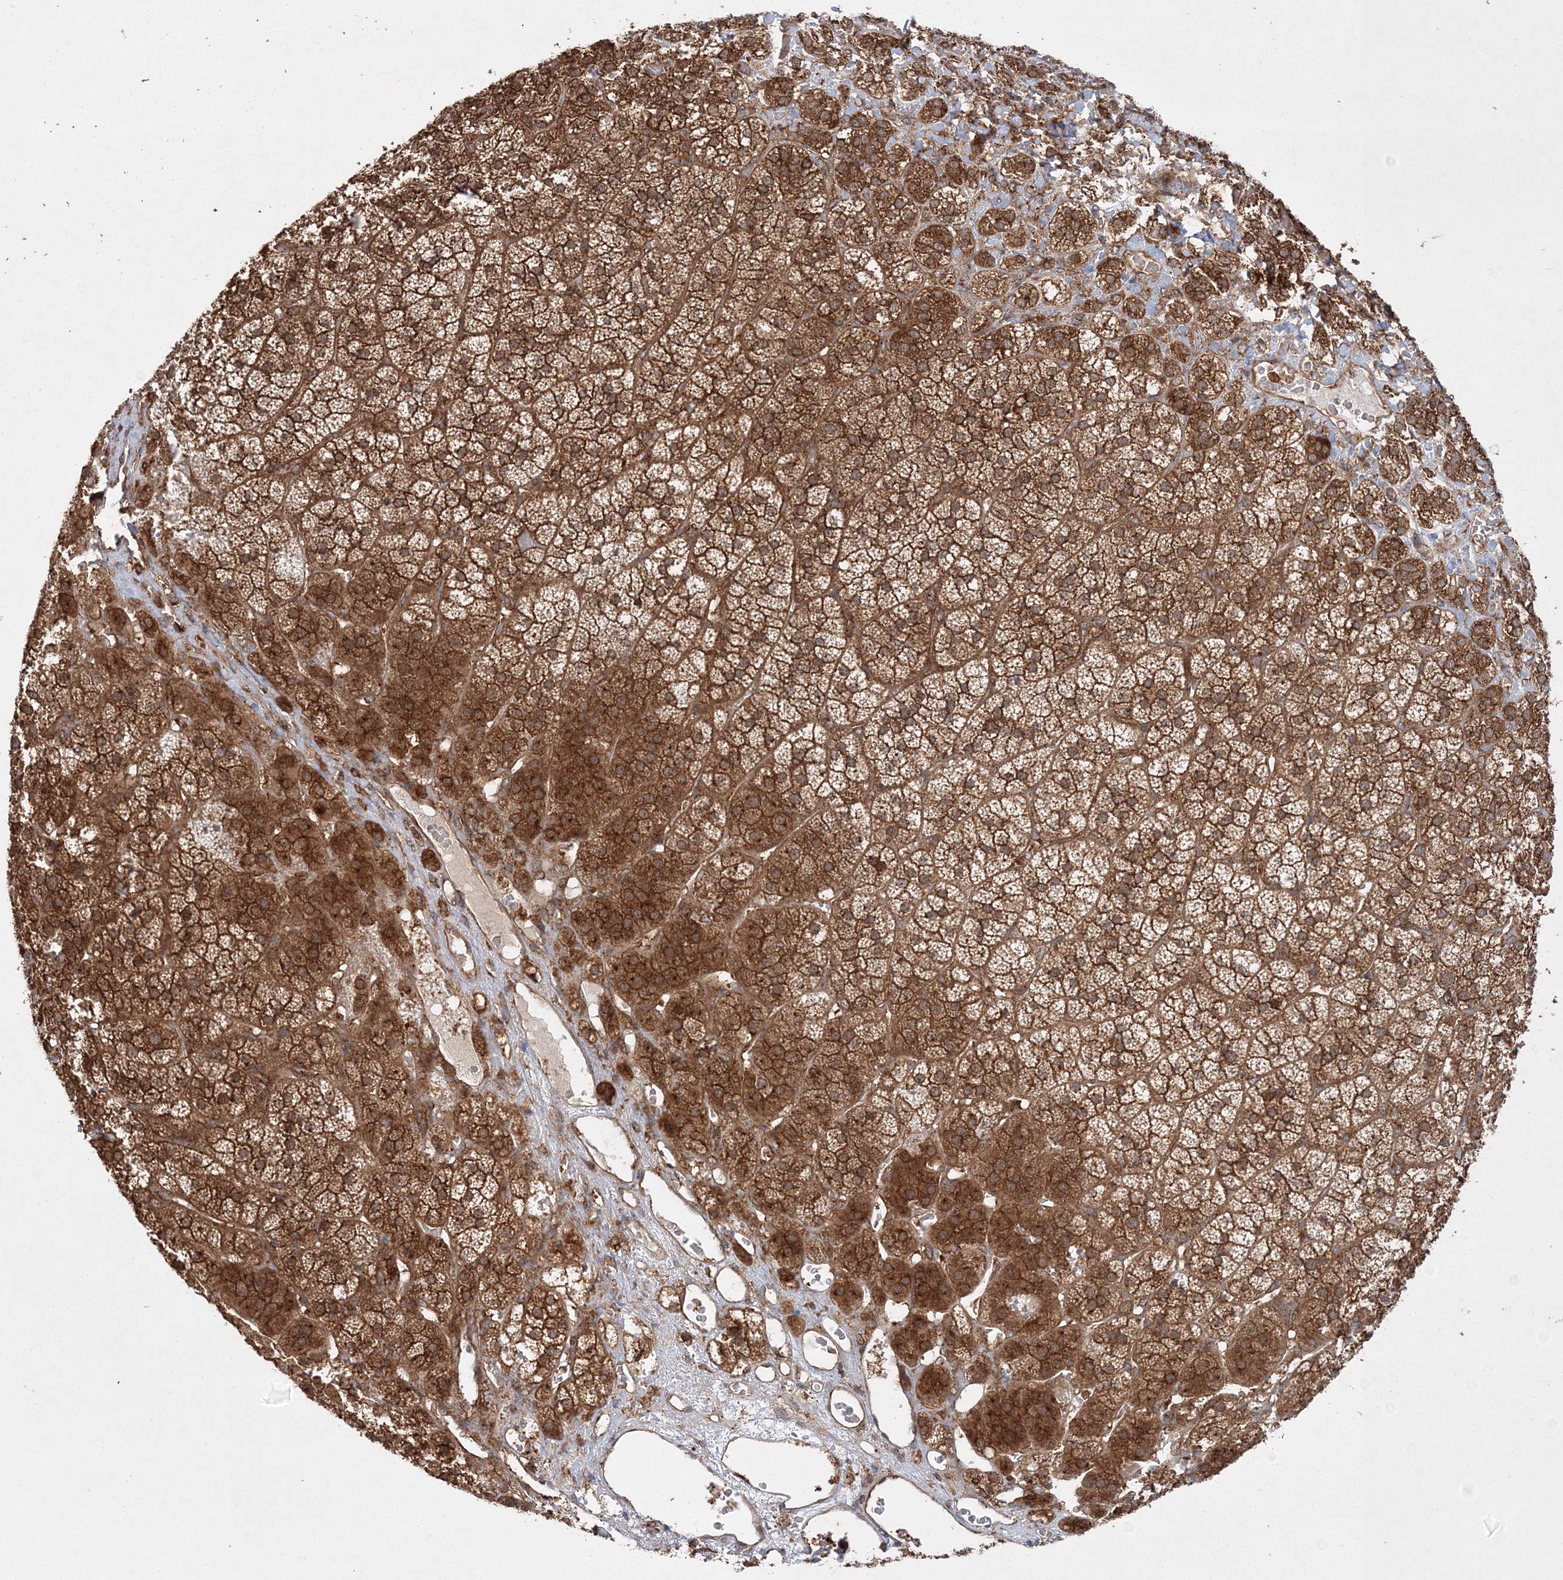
{"staining": {"intensity": "strong", "quantity": ">75%", "location": "cytoplasmic/membranous"}, "tissue": "adrenal gland", "cell_type": "Glandular cells", "image_type": "normal", "snomed": [{"axis": "morphology", "description": "Normal tissue, NOS"}, {"axis": "topography", "description": "Adrenal gland"}], "caption": "IHC of benign adrenal gland displays high levels of strong cytoplasmic/membranous positivity in about >75% of glandular cells. Using DAB (3,3'-diaminobenzidine) (brown) and hematoxylin (blue) stains, captured at high magnification using brightfield microscopy.", "gene": "WDR37", "patient": {"sex": "female", "age": 44}}